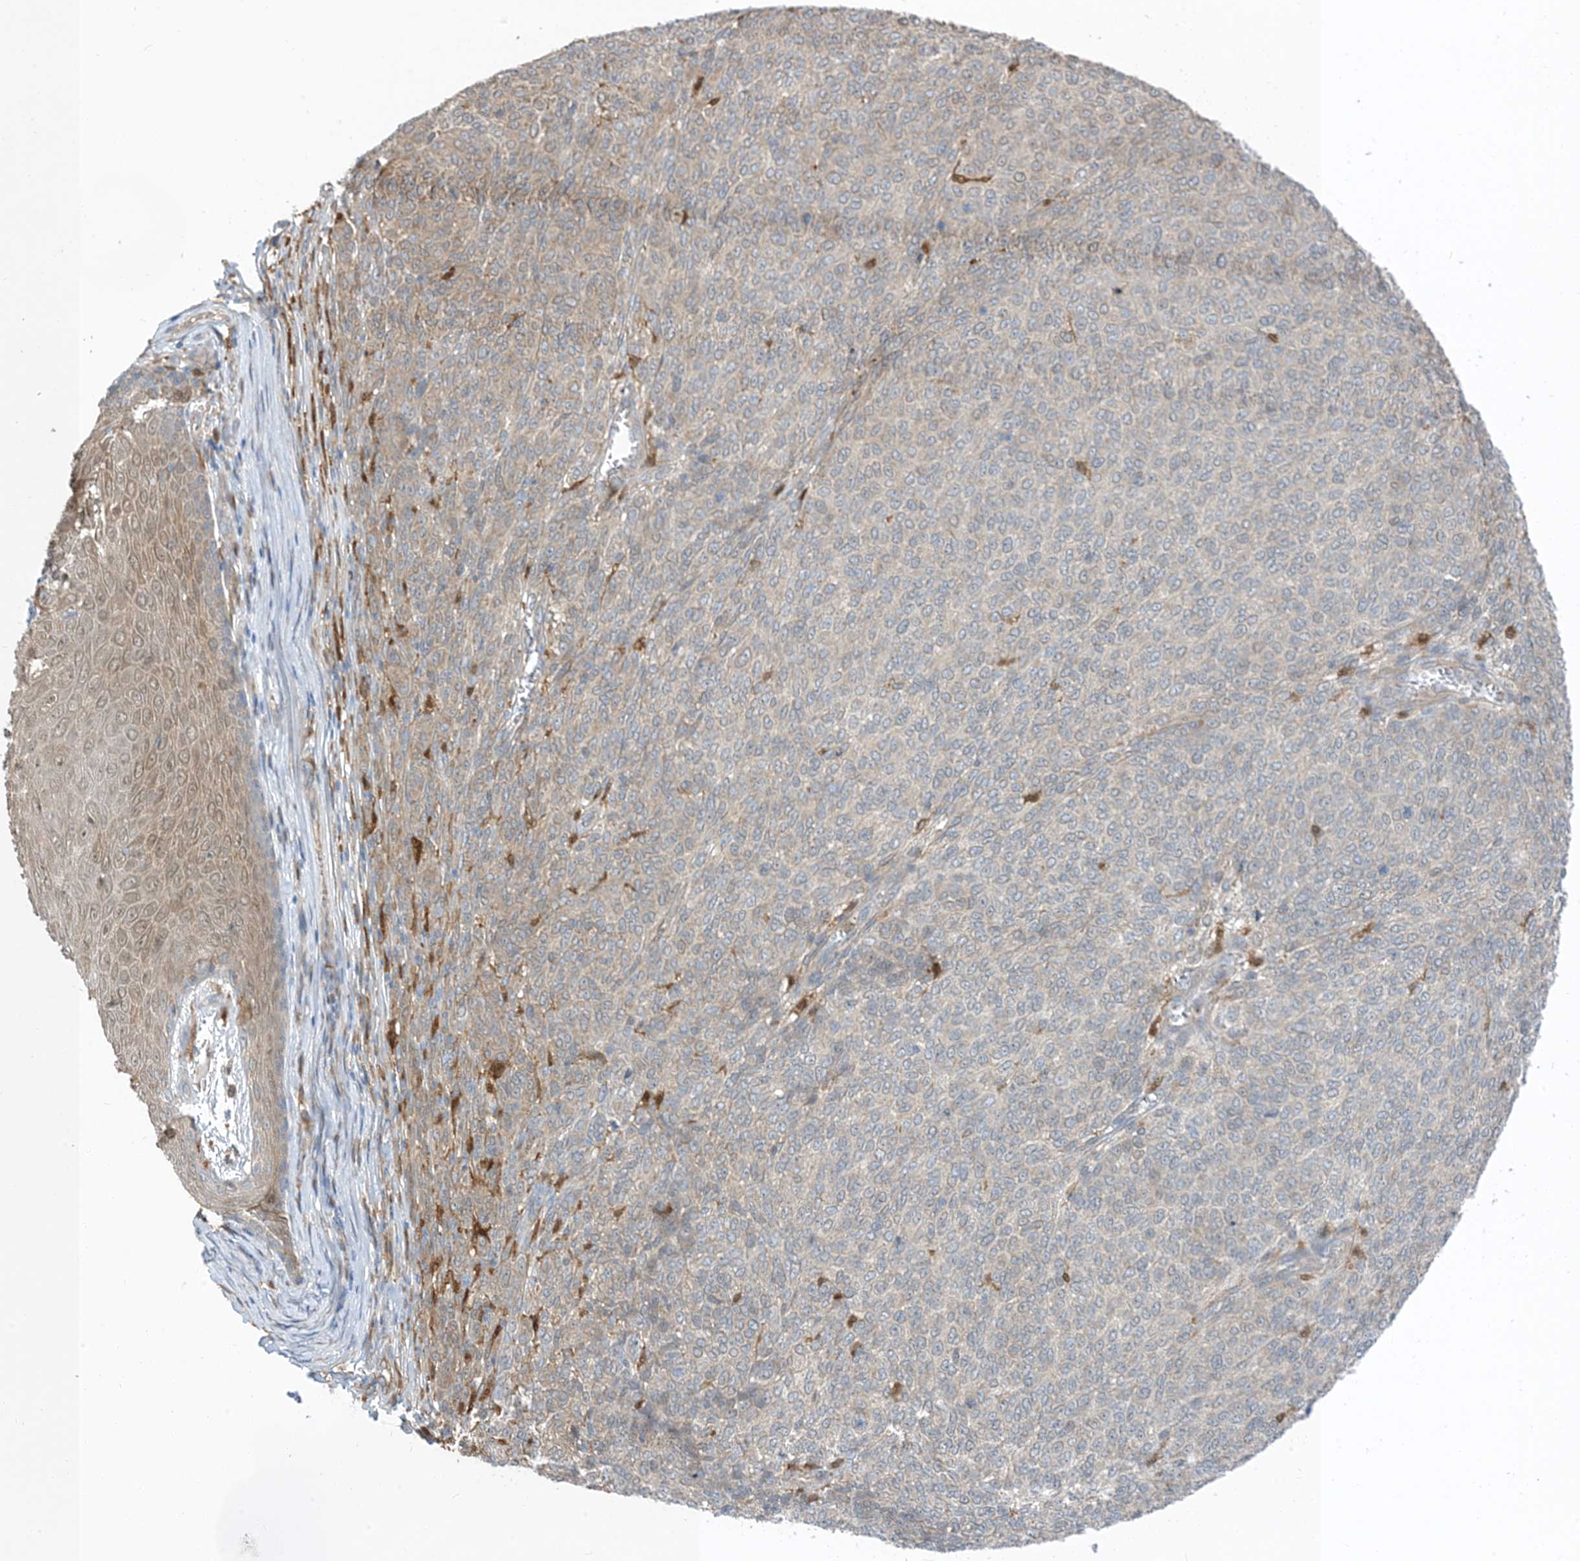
{"staining": {"intensity": "weak", "quantity": "25%-75%", "location": "cytoplasmic/membranous"}, "tissue": "melanoma", "cell_type": "Tumor cells", "image_type": "cancer", "snomed": [{"axis": "morphology", "description": "Malignant melanoma, NOS"}, {"axis": "topography", "description": "Skin"}], "caption": "Weak cytoplasmic/membranous expression is appreciated in approximately 25%-75% of tumor cells in melanoma.", "gene": "NAGK", "patient": {"sex": "male", "age": 49}}